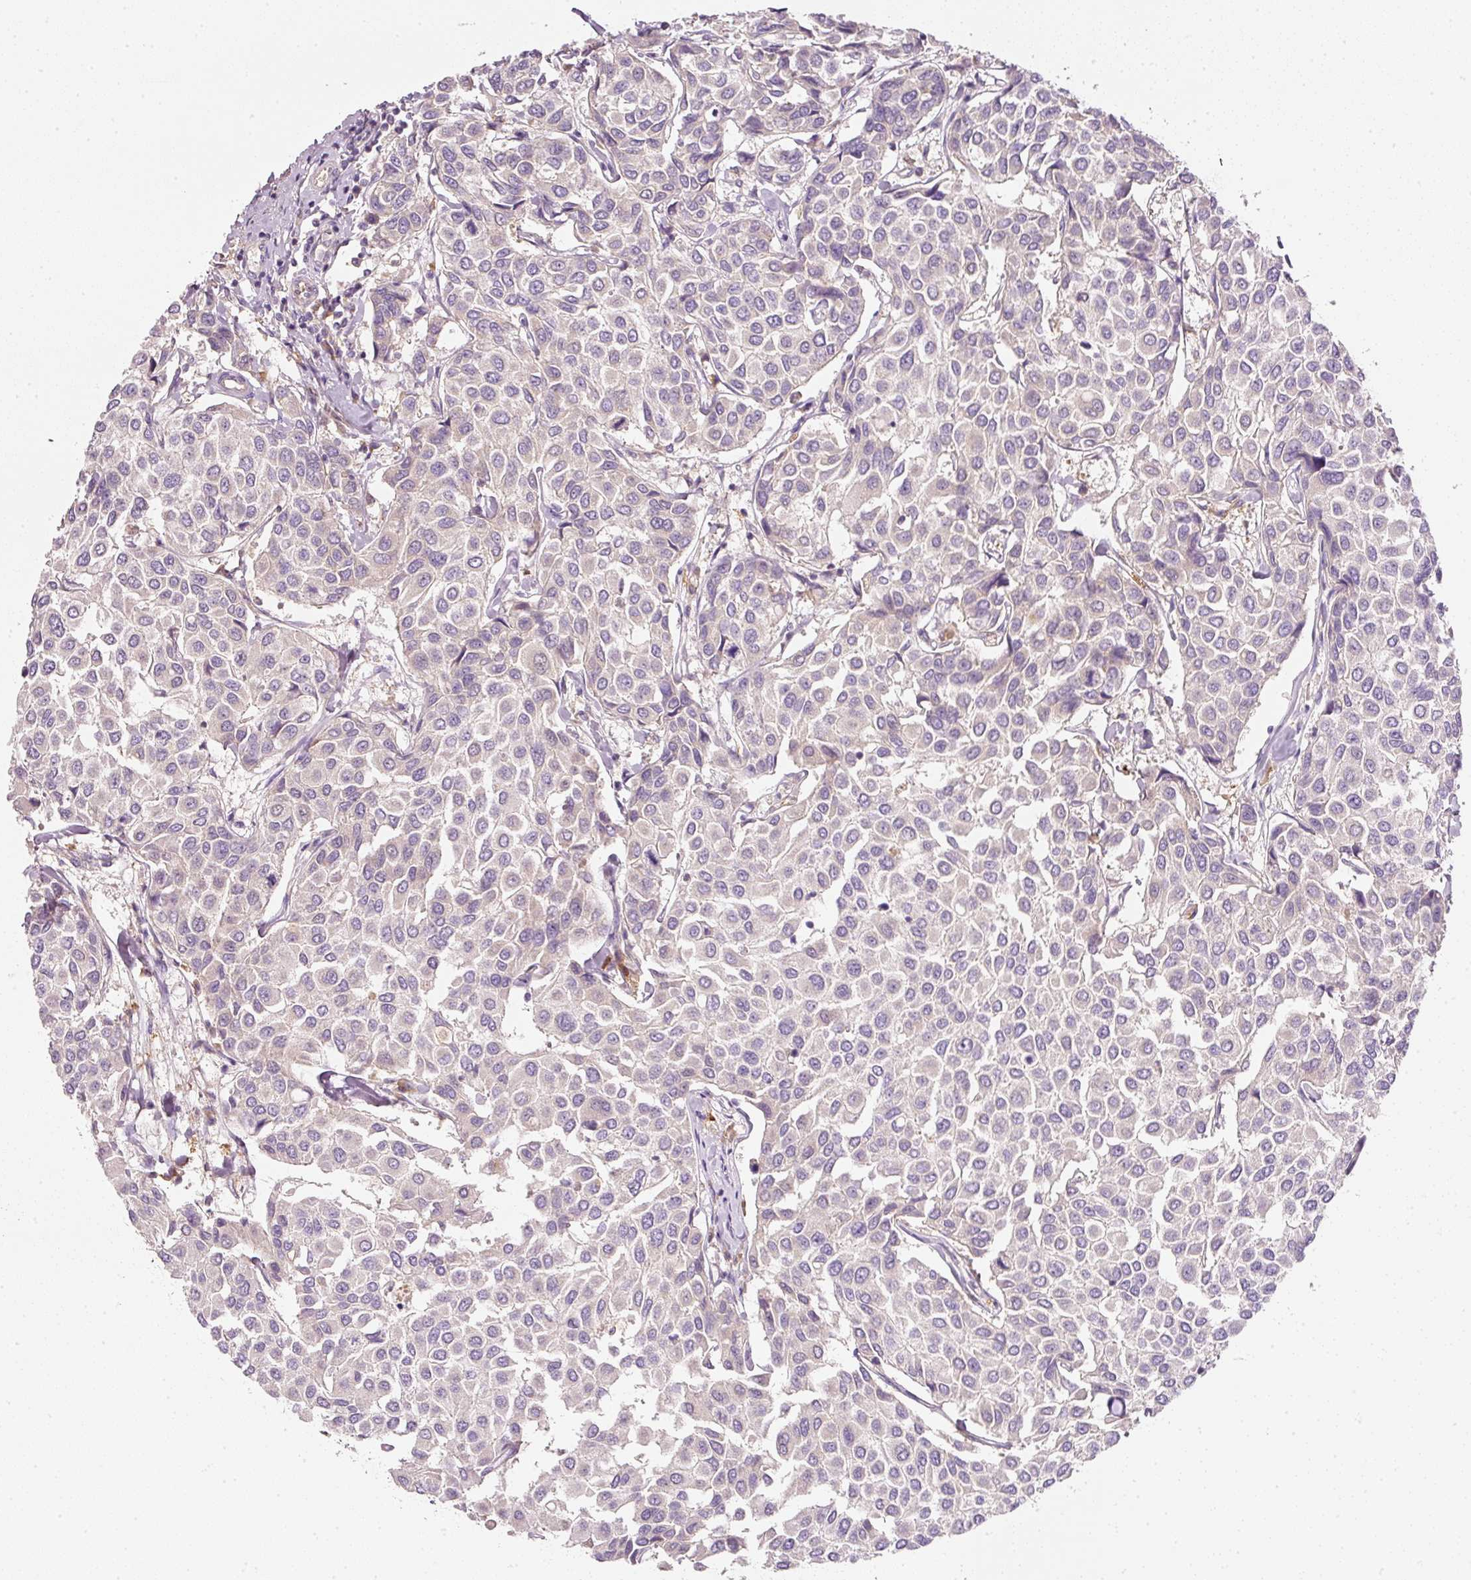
{"staining": {"intensity": "negative", "quantity": "none", "location": "none"}, "tissue": "breast cancer", "cell_type": "Tumor cells", "image_type": "cancer", "snomed": [{"axis": "morphology", "description": "Duct carcinoma"}, {"axis": "topography", "description": "Breast"}], "caption": "This is an immunohistochemistry (IHC) photomicrograph of breast invasive ductal carcinoma. There is no positivity in tumor cells.", "gene": "RNF167", "patient": {"sex": "female", "age": 55}}